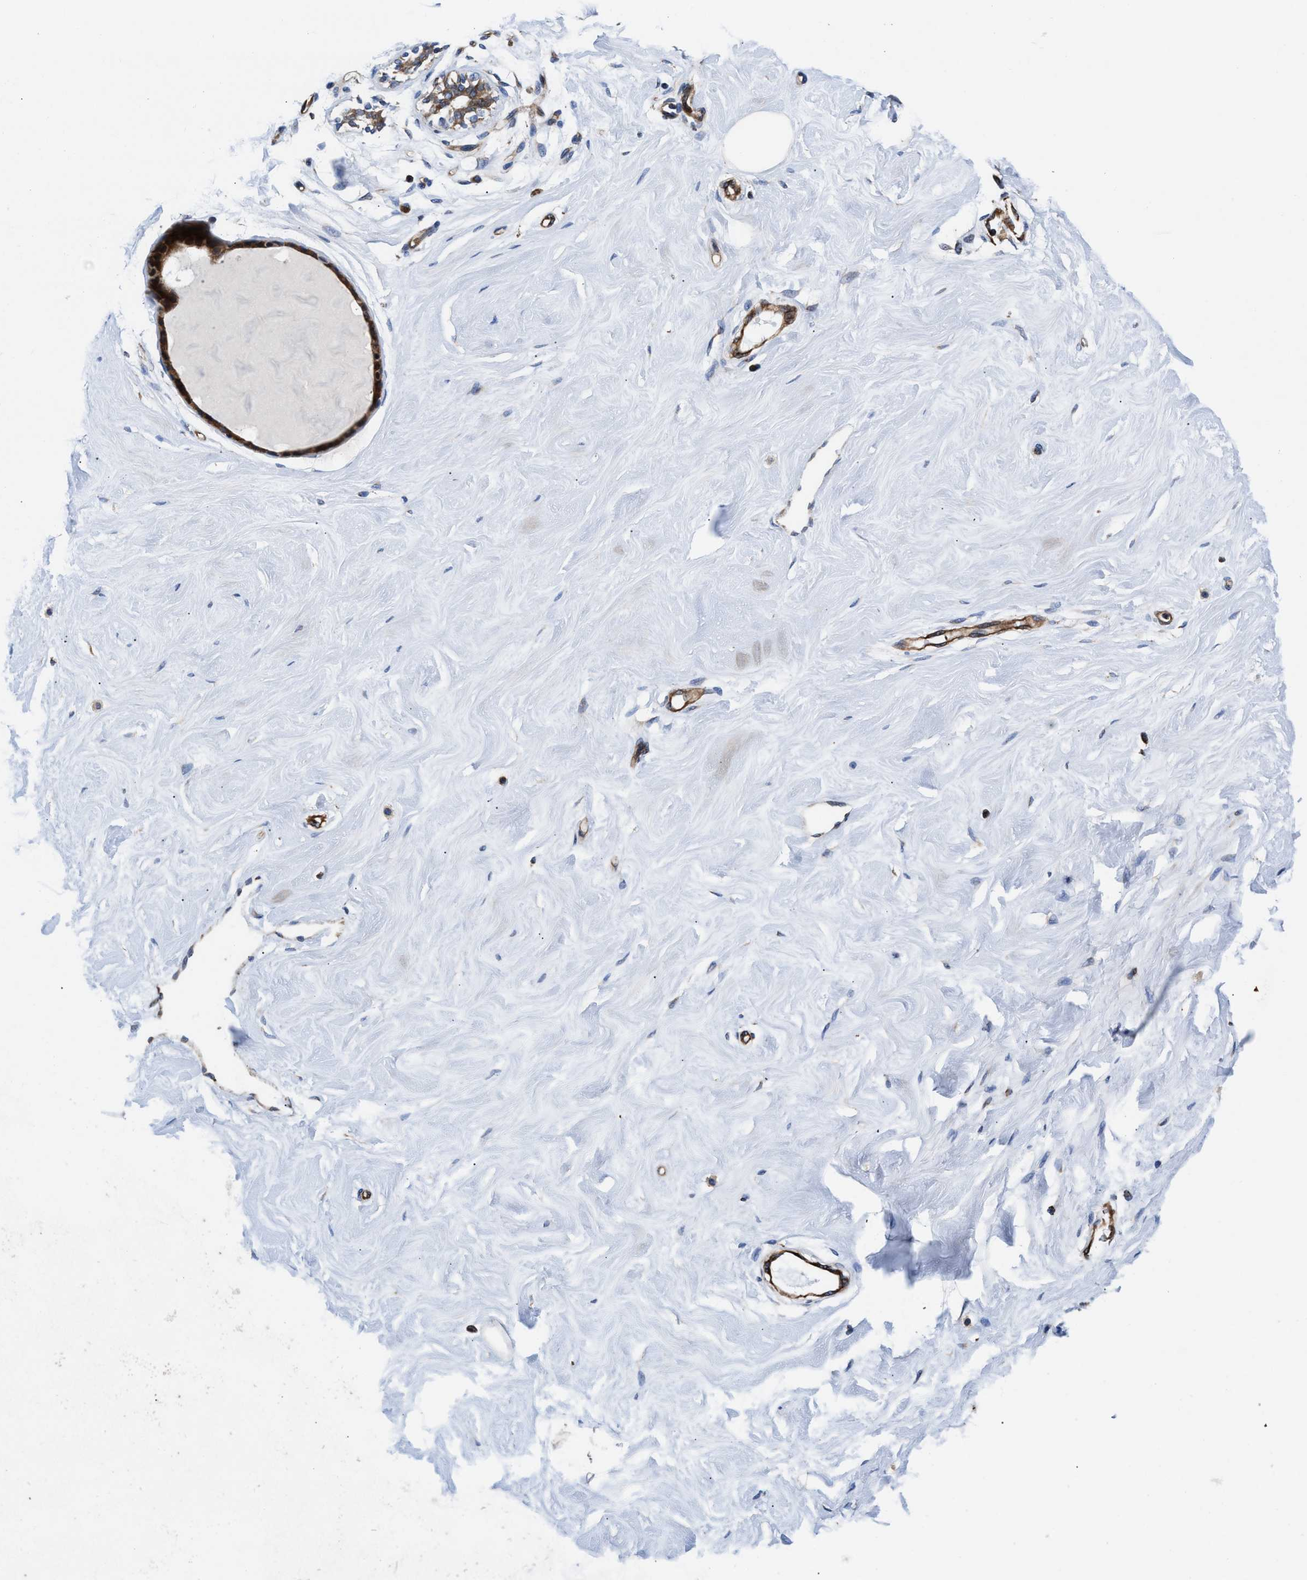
{"staining": {"intensity": "weak", "quantity": ">75%", "location": "cytoplasmic/membranous"}, "tissue": "breast", "cell_type": "Adipocytes", "image_type": "normal", "snomed": [{"axis": "morphology", "description": "Normal tissue, NOS"}, {"axis": "topography", "description": "Breast"}], "caption": "DAB immunohistochemical staining of benign human breast demonstrates weak cytoplasmic/membranous protein staining in approximately >75% of adipocytes.", "gene": "PRR15L", "patient": {"sex": "female", "age": 23}}